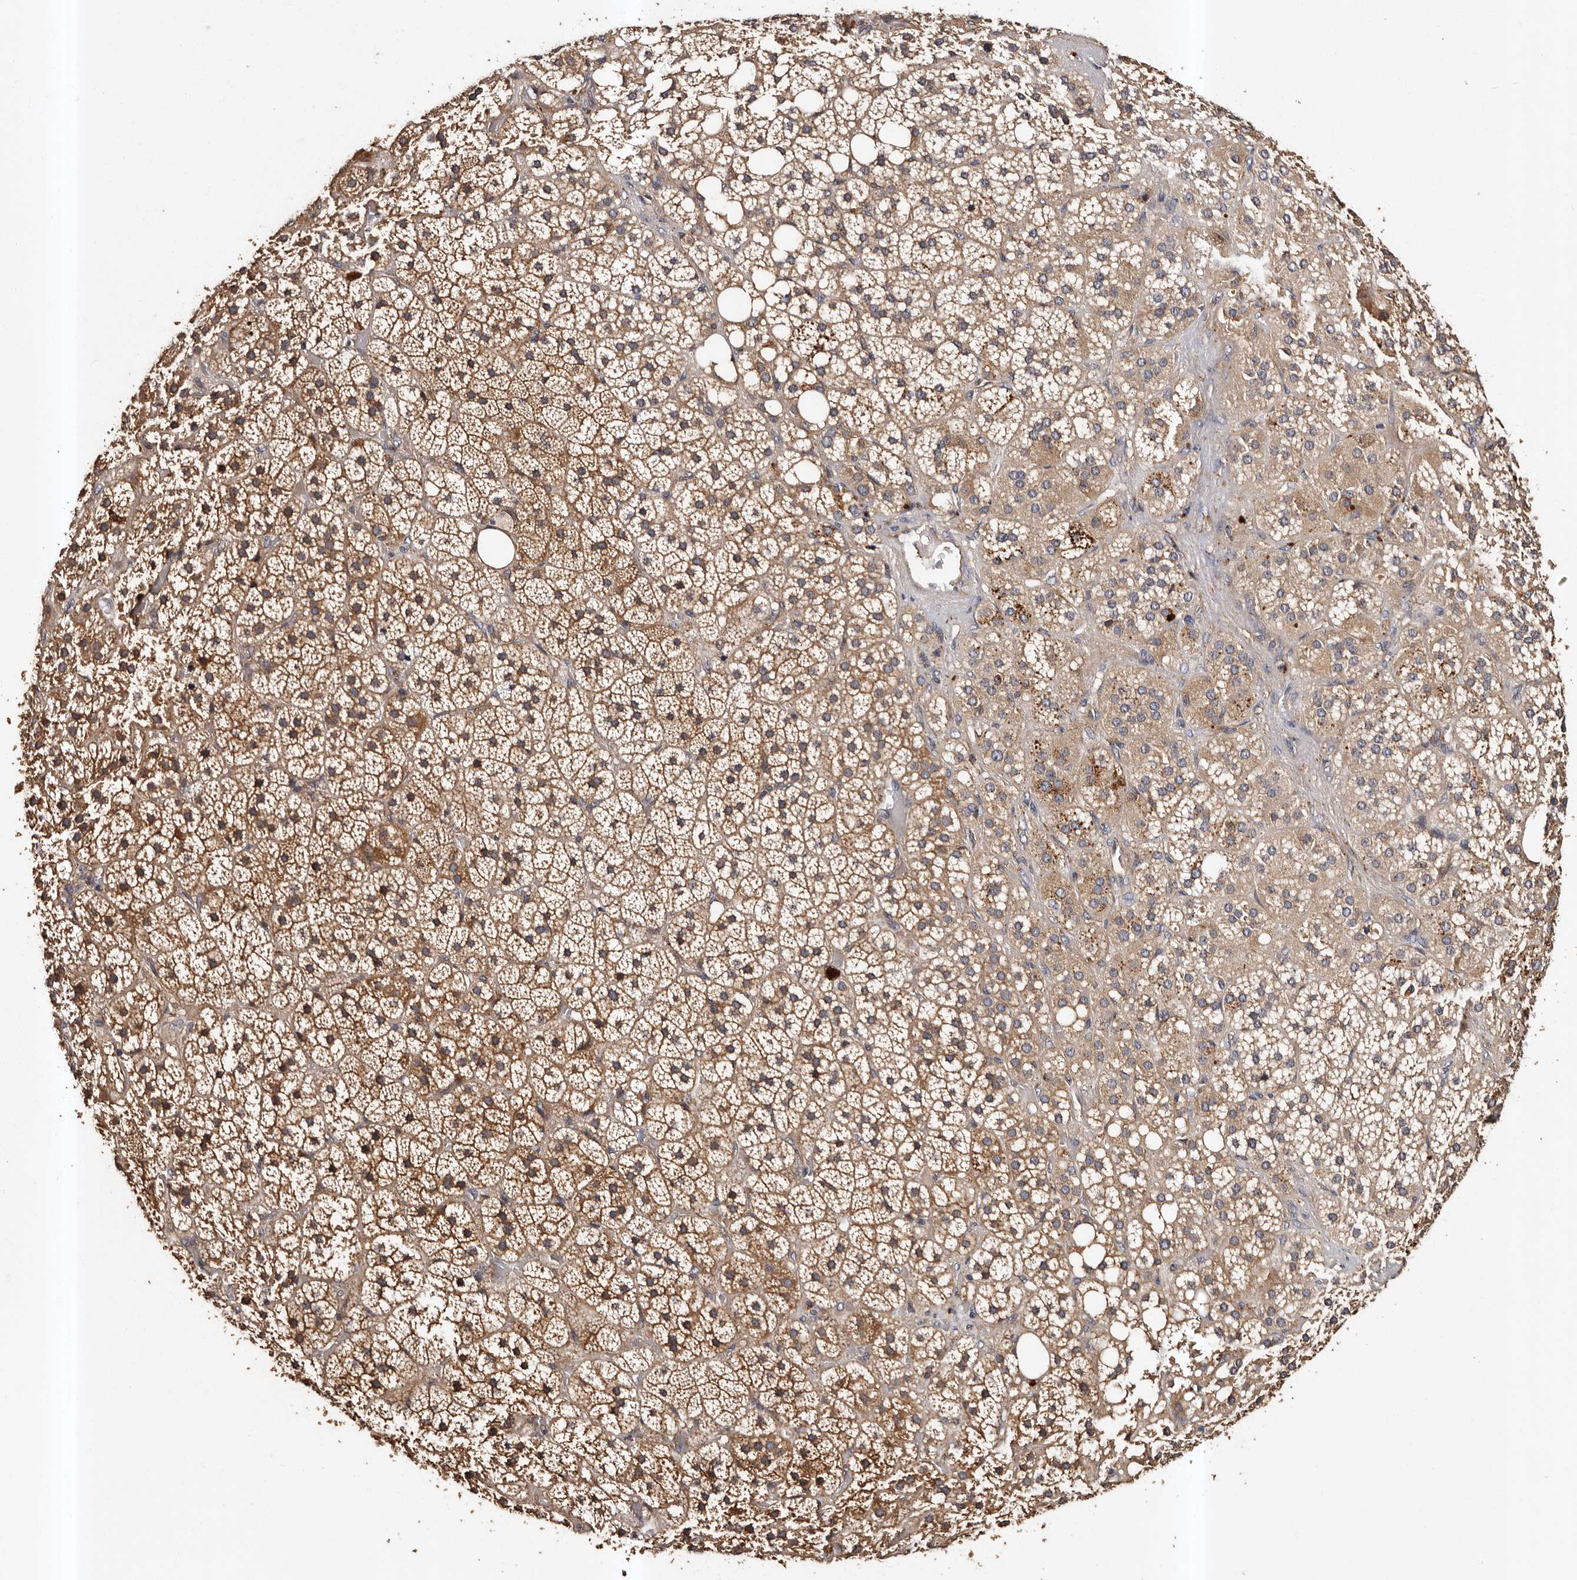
{"staining": {"intensity": "moderate", "quantity": ">75%", "location": "cytoplasmic/membranous"}, "tissue": "adrenal gland", "cell_type": "Glandular cells", "image_type": "normal", "snomed": [{"axis": "morphology", "description": "Normal tissue, NOS"}, {"axis": "topography", "description": "Adrenal gland"}], "caption": "Glandular cells exhibit moderate cytoplasmic/membranous staining in approximately >75% of cells in unremarkable adrenal gland. The staining was performed using DAB, with brown indicating positive protein expression. Nuclei are stained blue with hematoxylin.", "gene": "ADCK5", "patient": {"sex": "female", "age": 59}}